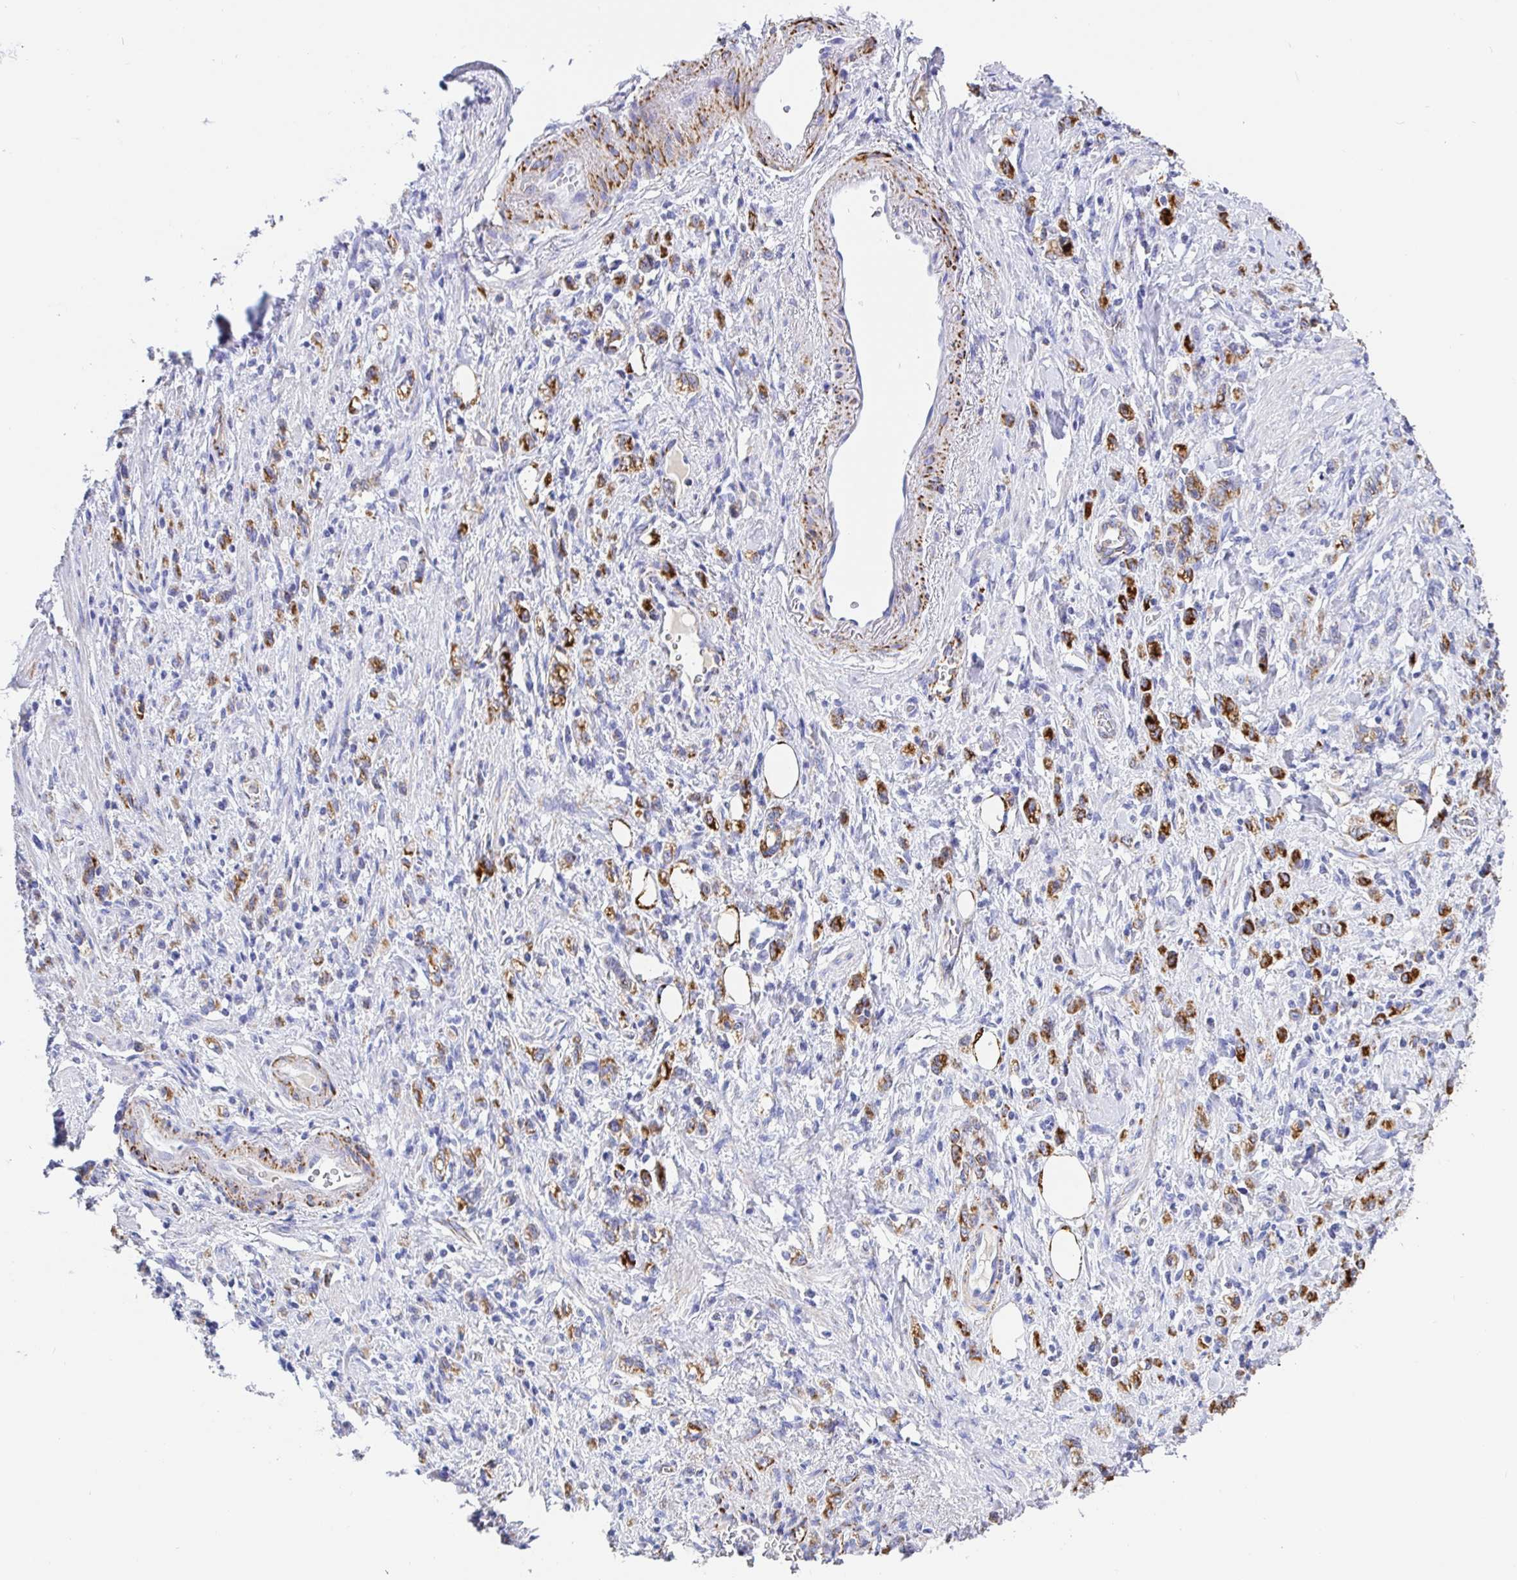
{"staining": {"intensity": "strong", "quantity": "25%-75%", "location": "cytoplasmic/membranous"}, "tissue": "stomach cancer", "cell_type": "Tumor cells", "image_type": "cancer", "snomed": [{"axis": "morphology", "description": "Adenocarcinoma, NOS"}, {"axis": "topography", "description": "Stomach"}], "caption": "Human adenocarcinoma (stomach) stained with a brown dye demonstrates strong cytoplasmic/membranous positive expression in approximately 25%-75% of tumor cells.", "gene": "MAOA", "patient": {"sex": "male", "age": 77}}